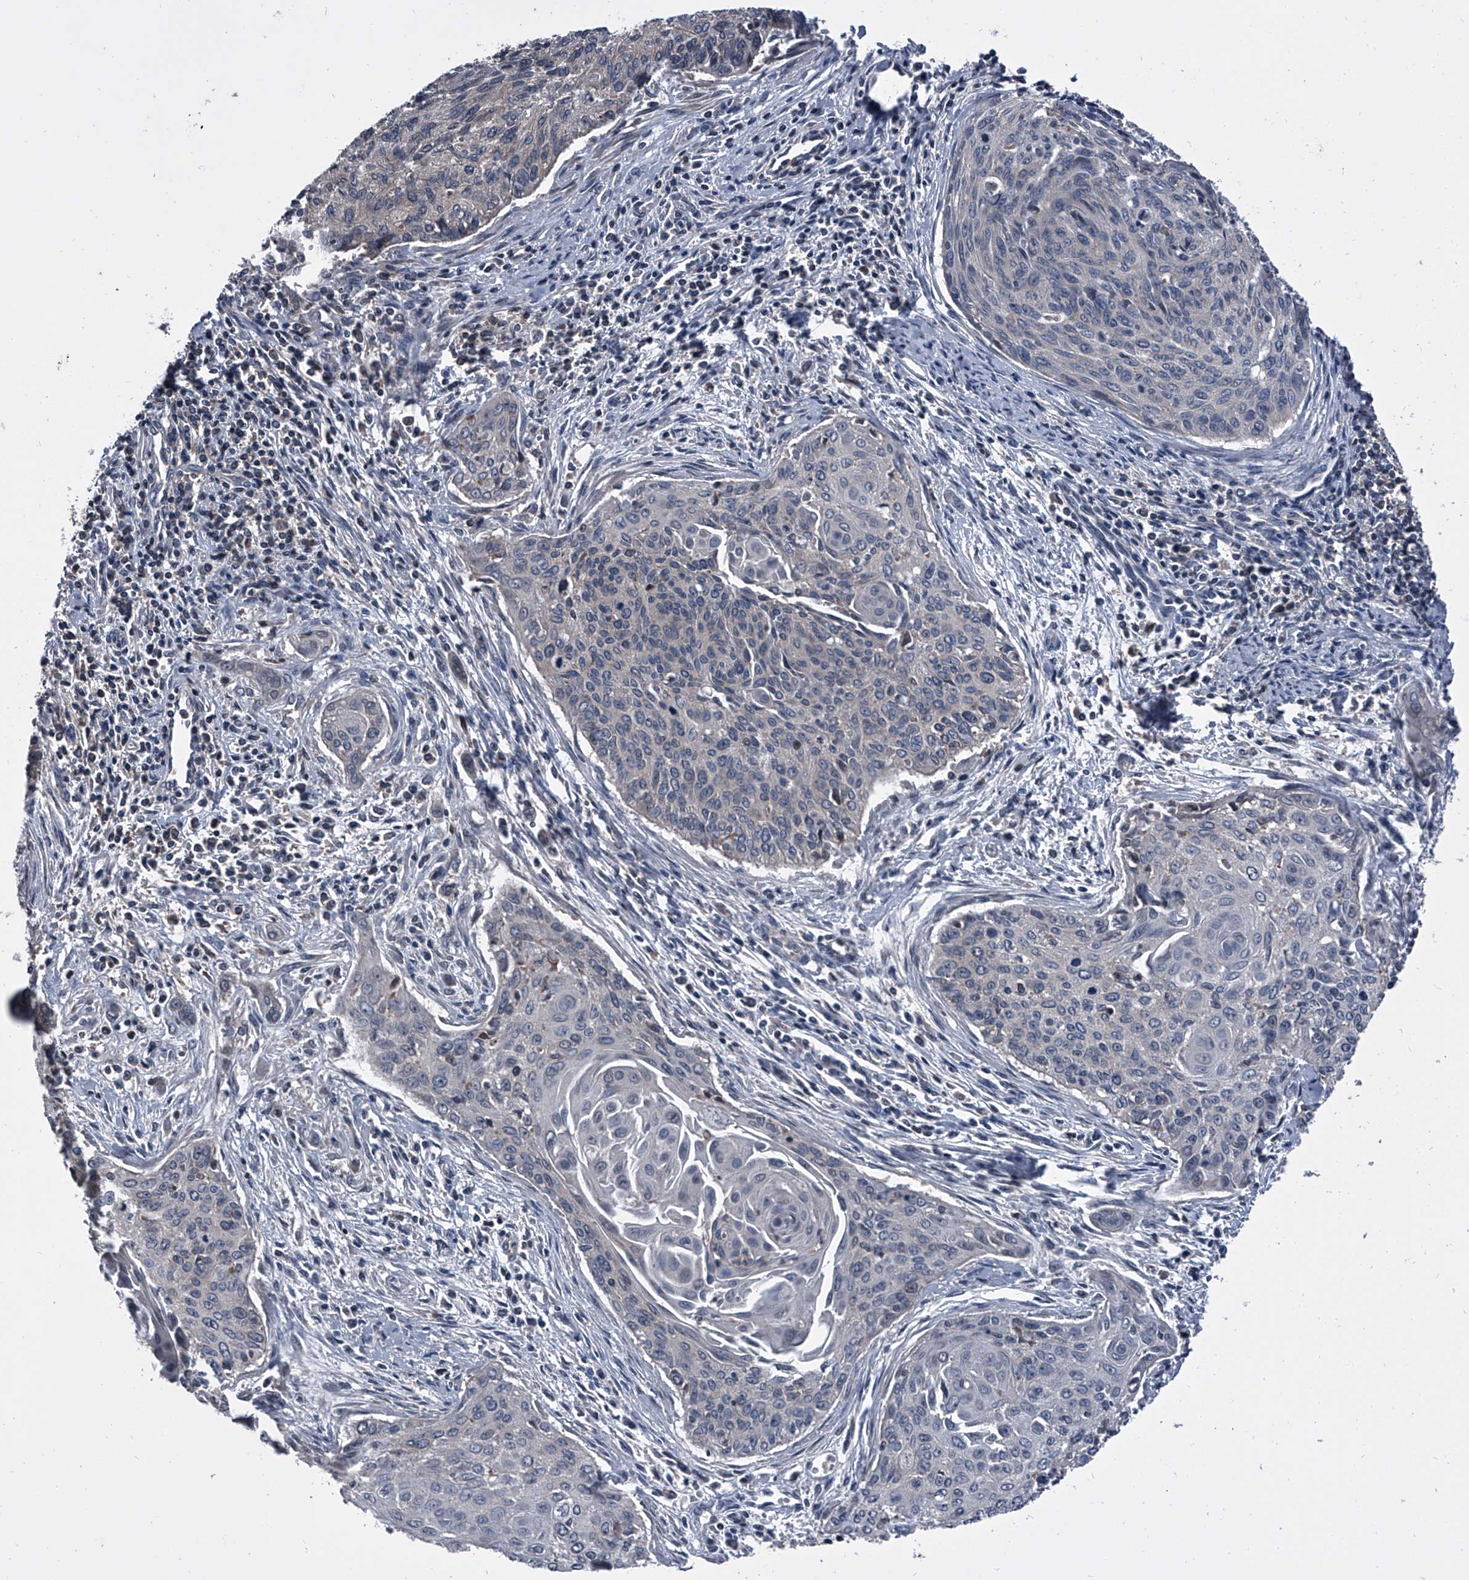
{"staining": {"intensity": "negative", "quantity": "none", "location": "none"}, "tissue": "cervical cancer", "cell_type": "Tumor cells", "image_type": "cancer", "snomed": [{"axis": "morphology", "description": "Squamous cell carcinoma, NOS"}, {"axis": "topography", "description": "Cervix"}], "caption": "Tumor cells show no significant staining in cervical squamous cell carcinoma.", "gene": "PIP5K1A", "patient": {"sex": "female", "age": 55}}